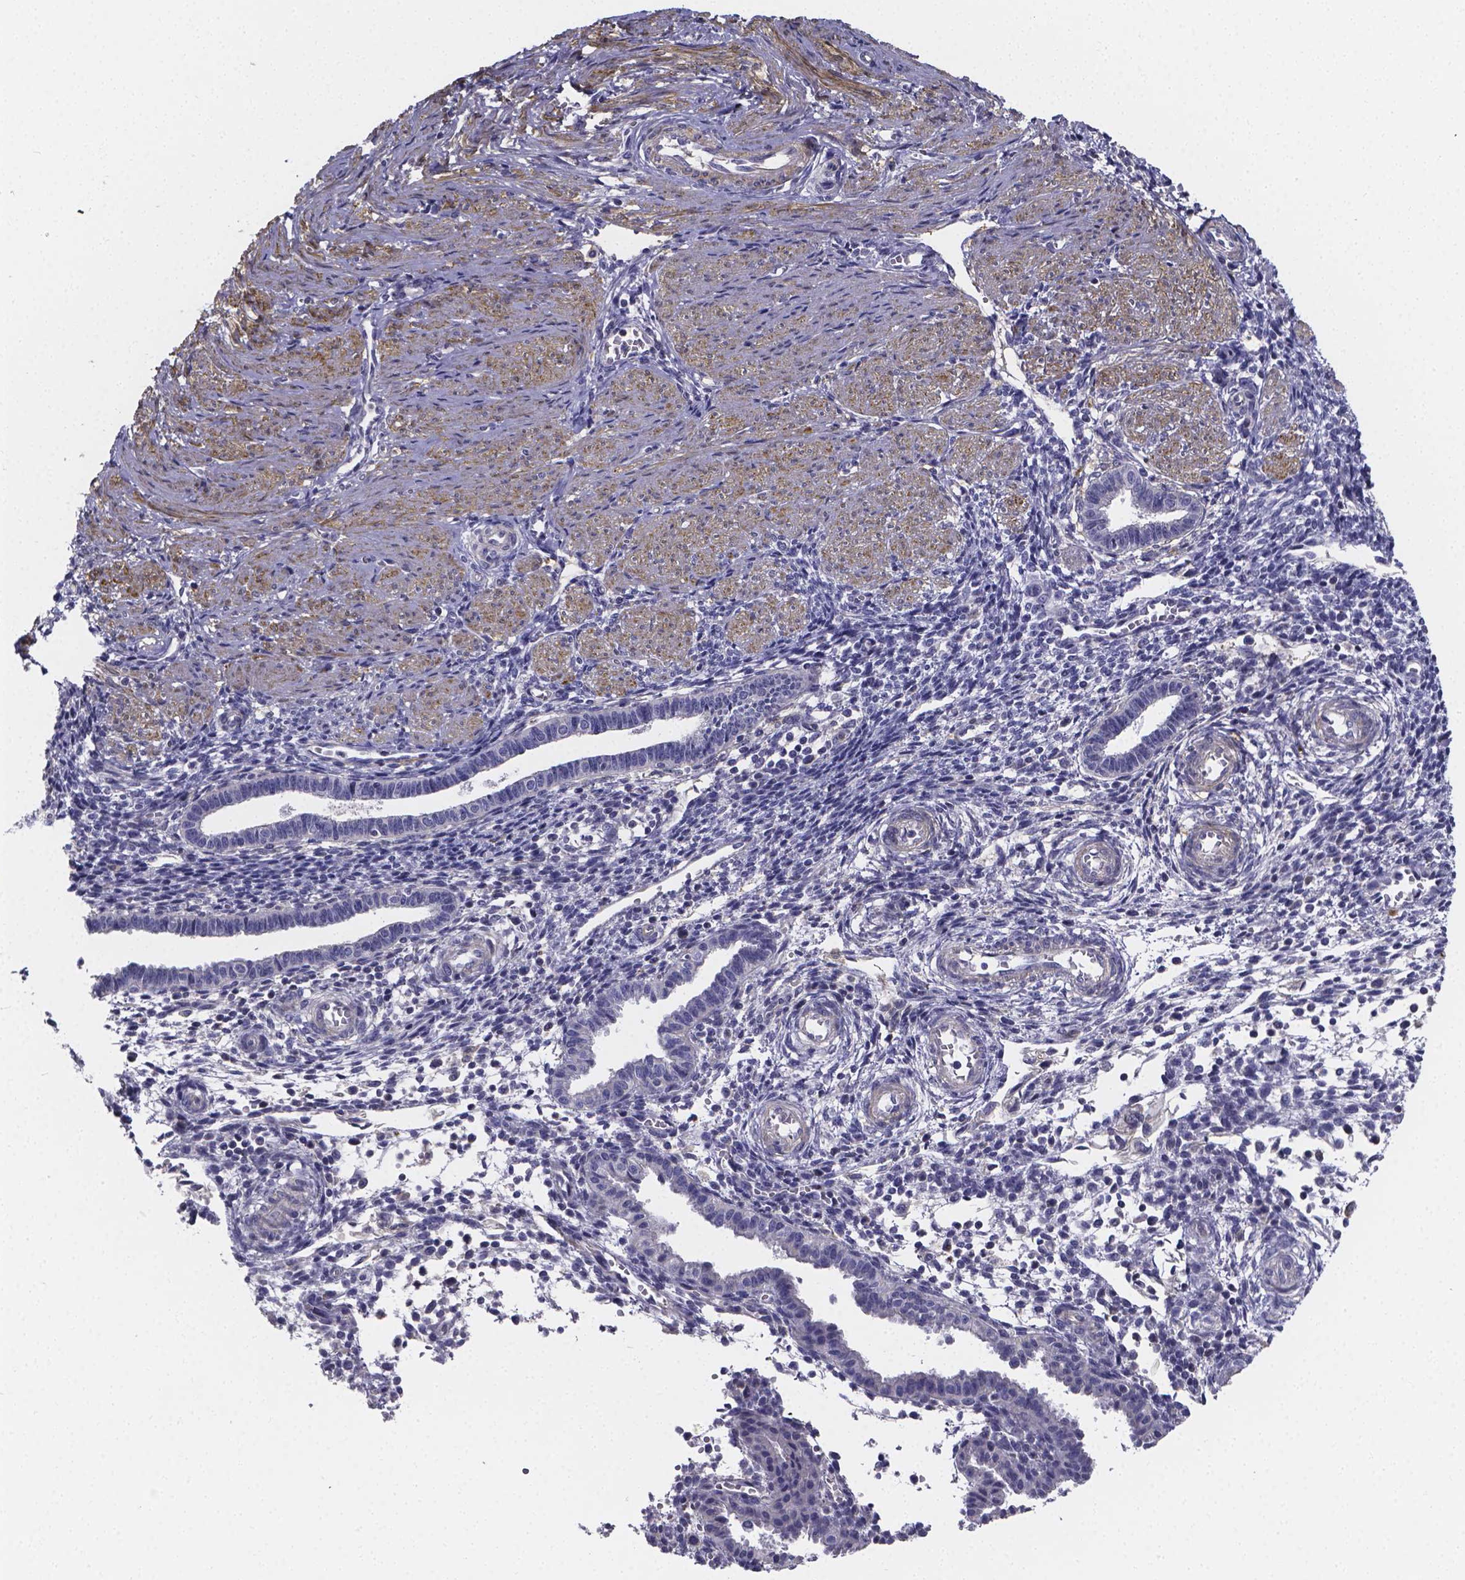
{"staining": {"intensity": "negative", "quantity": "none", "location": "none"}, "tissue": "endometrium", "cell_type": "Cells in endometrial stroma", "image_type": "normal", "snomed": [{"axis": "morphology", "description": "Normal tissue, NOS"}, {"axis": "topography", "description": "Endometrium"}], "caption": "Endometrium was stained to show a protein in brown. There is no significant staining in cells in endometrial stroma. The staining was performed using DAB (3,3'-diaminobenzidine) to visualize the protein expression in brown, while the nuclei were stained in blue with hematoxylin (Magnification: 20x).", "gene": "RERG", "patient": {"sex": "female", "age": 37}}